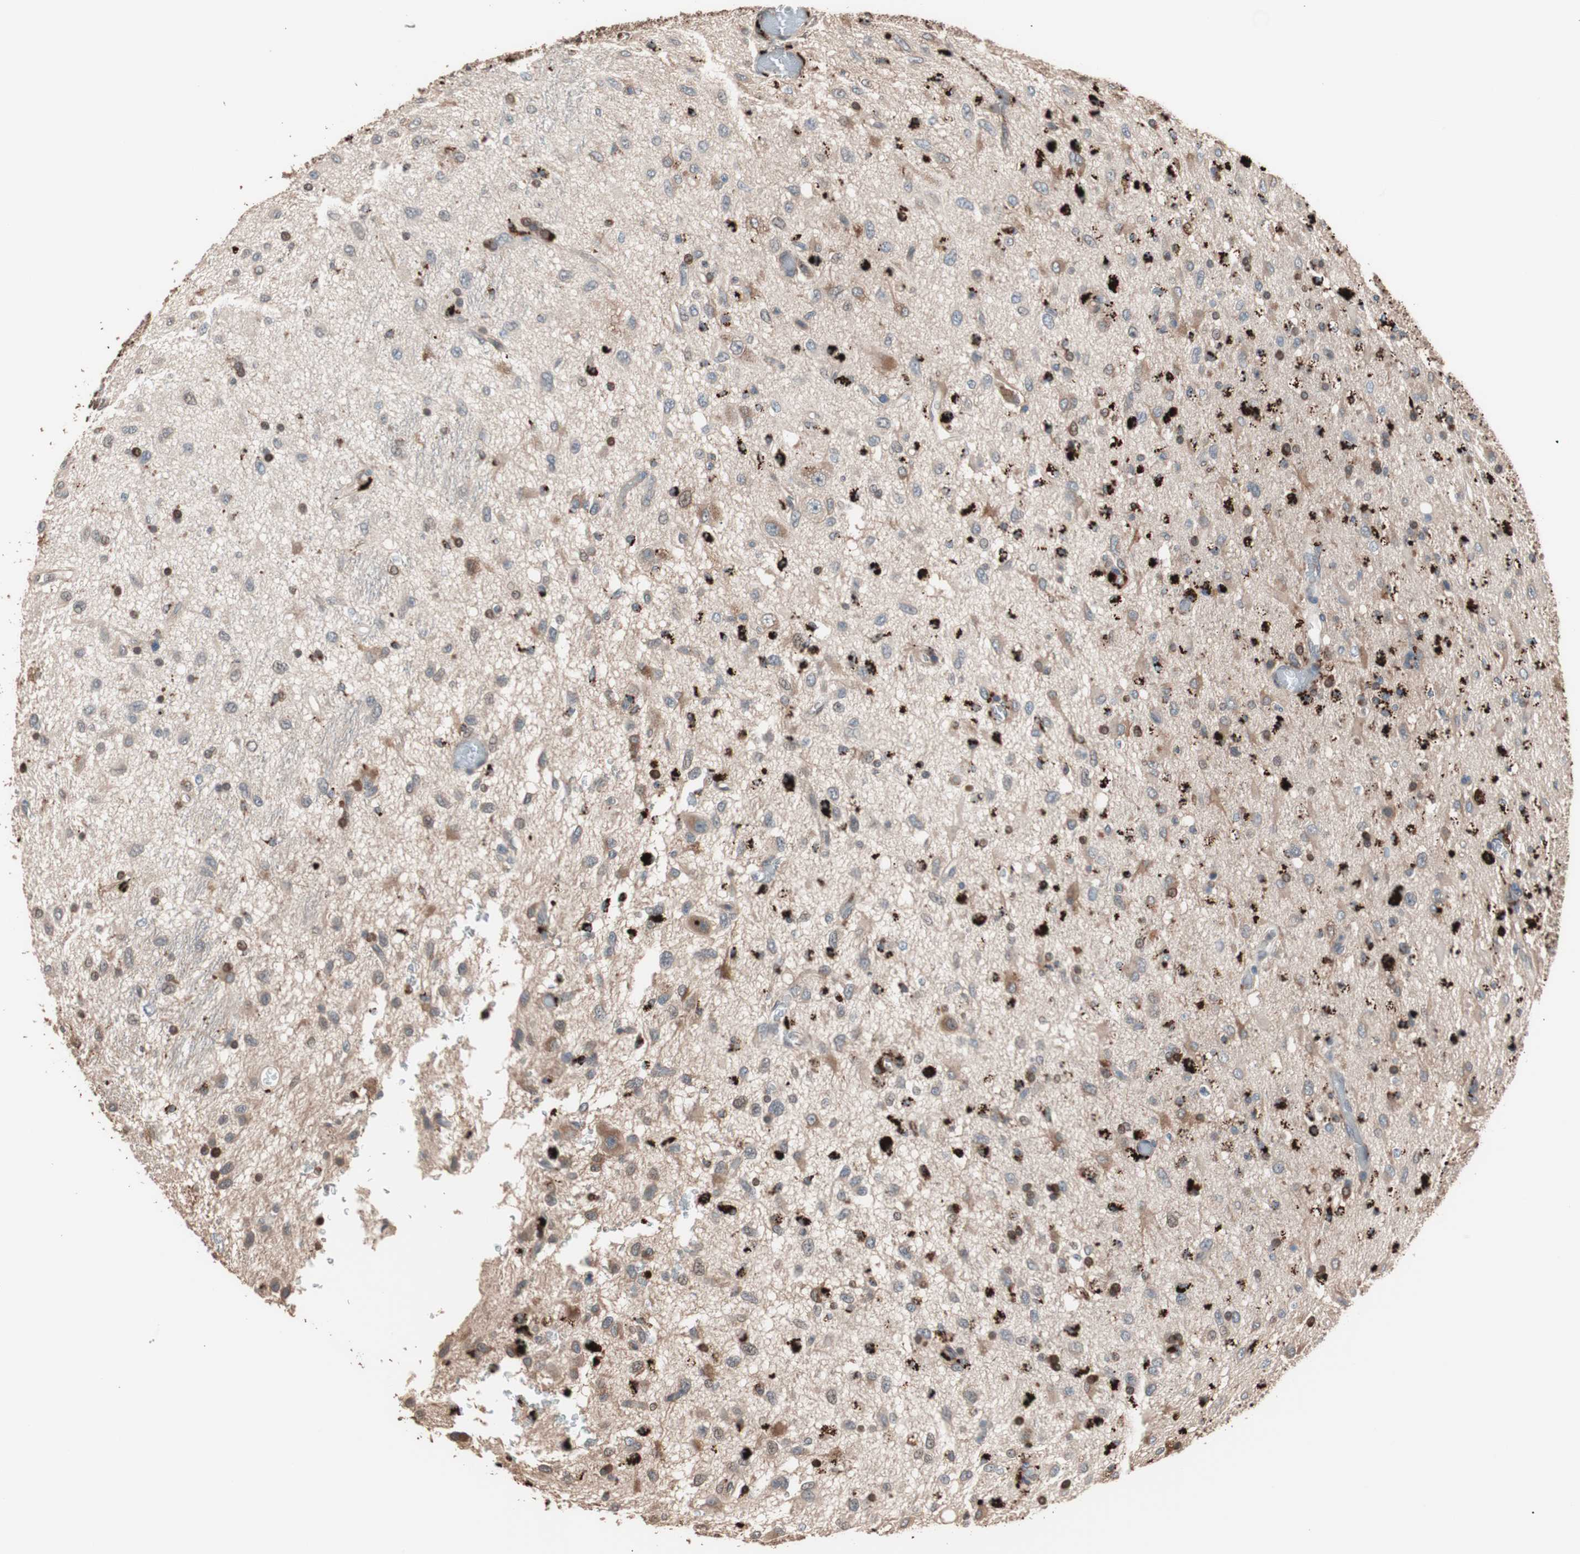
{"staining": {"intensity": "moderate", "quantity": "25%-75%", "location": "cytoplasmic/membranous"}, "tissue": "glioma", "cell_type": "Tumor cells", "image_type": "cancer", "snomed": [{"axis": "morphology", "description": "Glioma, malignant, Low grade"}, {"axis": "topography", "description": "Brain"}], "caption": "Glioma tissue shows moderate cytoplasmic/membranous expression in about 25%-75% of tumor cells The staining is performed using DAB (3,3'-diaminobenzidine) brown chromogen to label protein expression. The nuclei are counter-stained blue using hematoxylin.", "gene": "CCT3", "patient": {"sex": "male", "age": 77}}